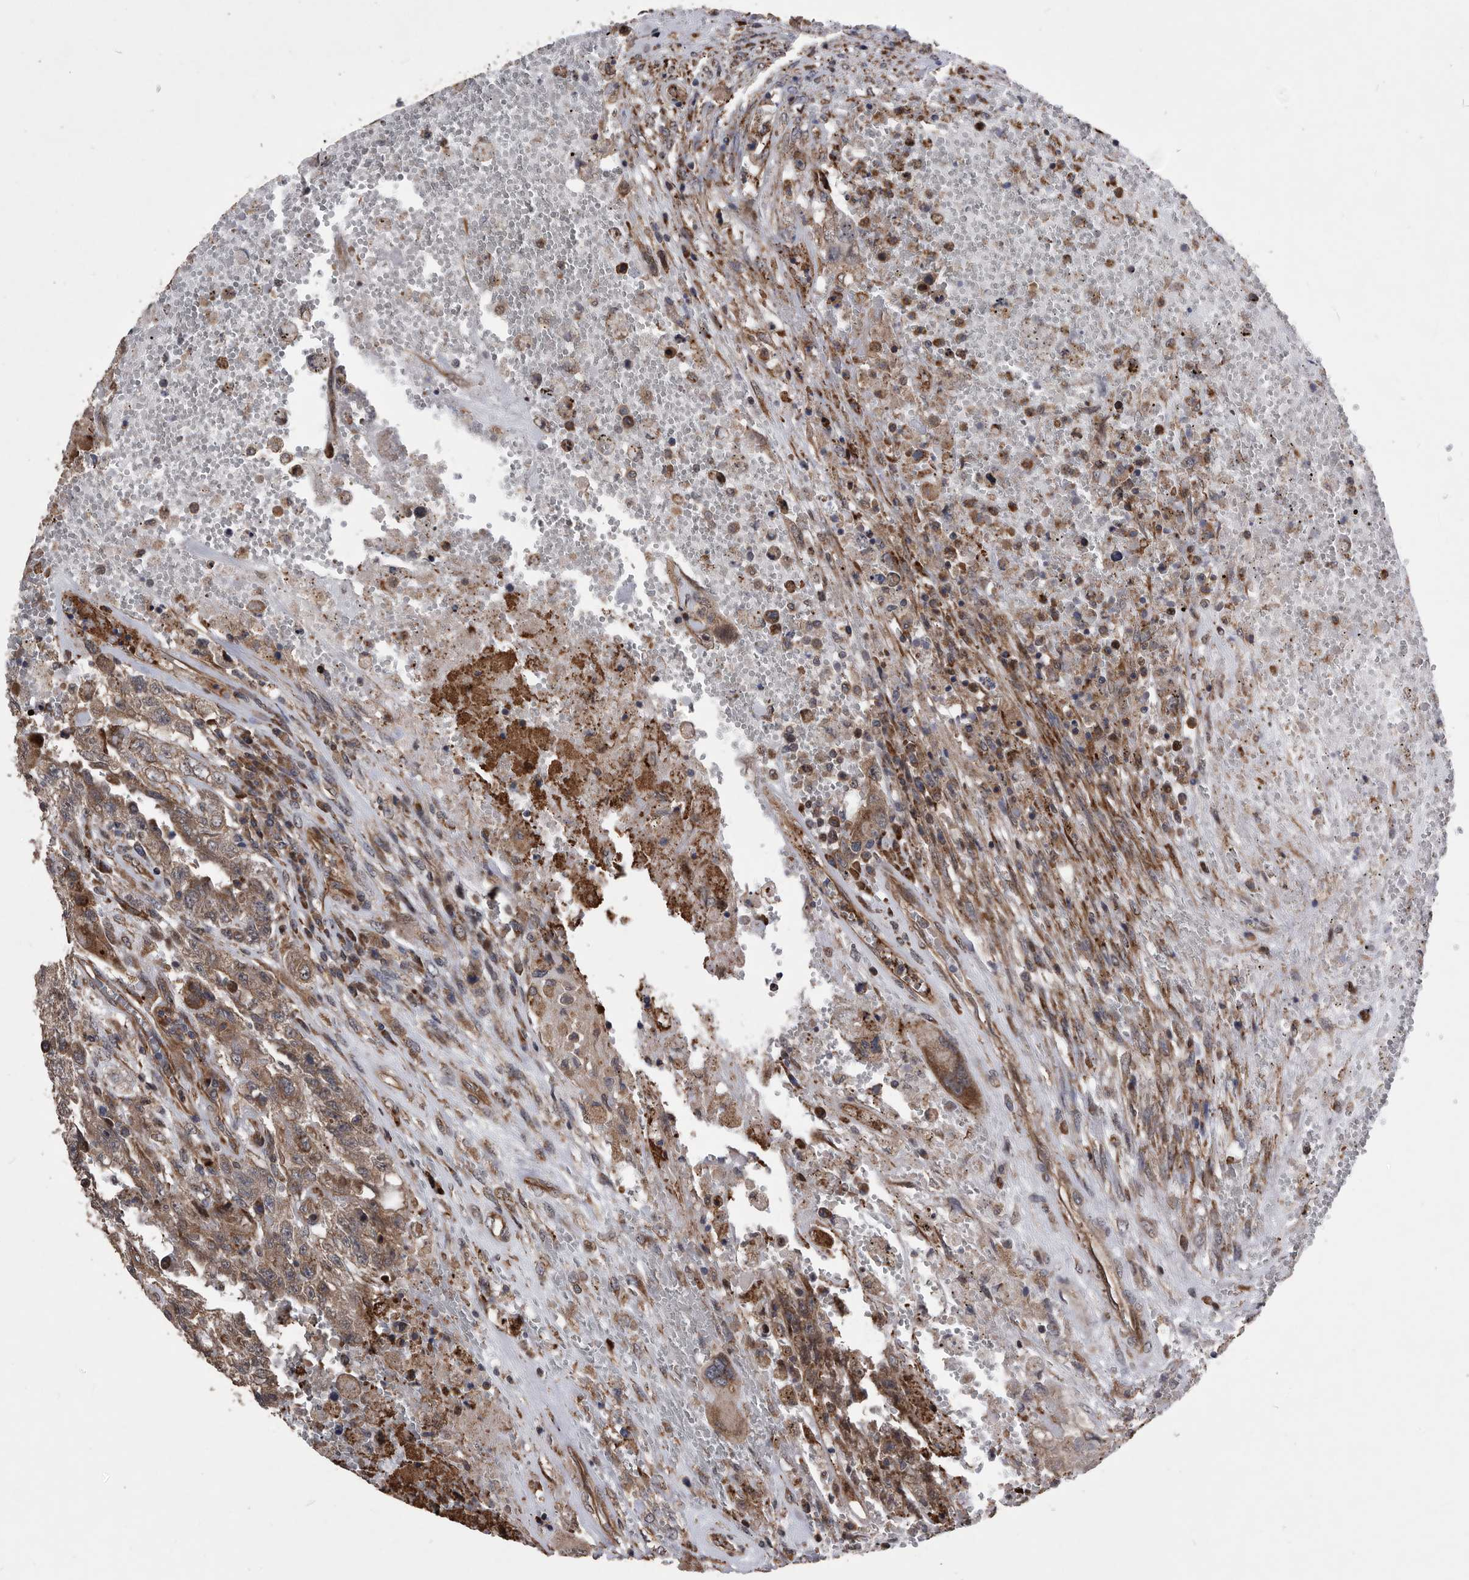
{"staining": {"intensity": "moderate", "quantity": ">75%", "location": "cytoplasmic/membranous"}, "tissue": "testis cancer", "cell_type": "Tumor cells", "image_type": "cancer", "snomed": [{"axis": "morphology", "description": "Carcinoma, Embryonal, NOS"}, {"axis": "topography", "description": "Testis"}], "caption": "Immunohistochemical staining of embryonal carcinoma (testis) demonstrates medium levels of moderate cytoplasmic/membranous positivity in approximately >75% of tumor cells. Immunohistochemistry (ihc) stains the protein in brown and the nuclei are stained blue.", "gene": "SERINC2", "patient": {"sex": "male", "age": 26}}